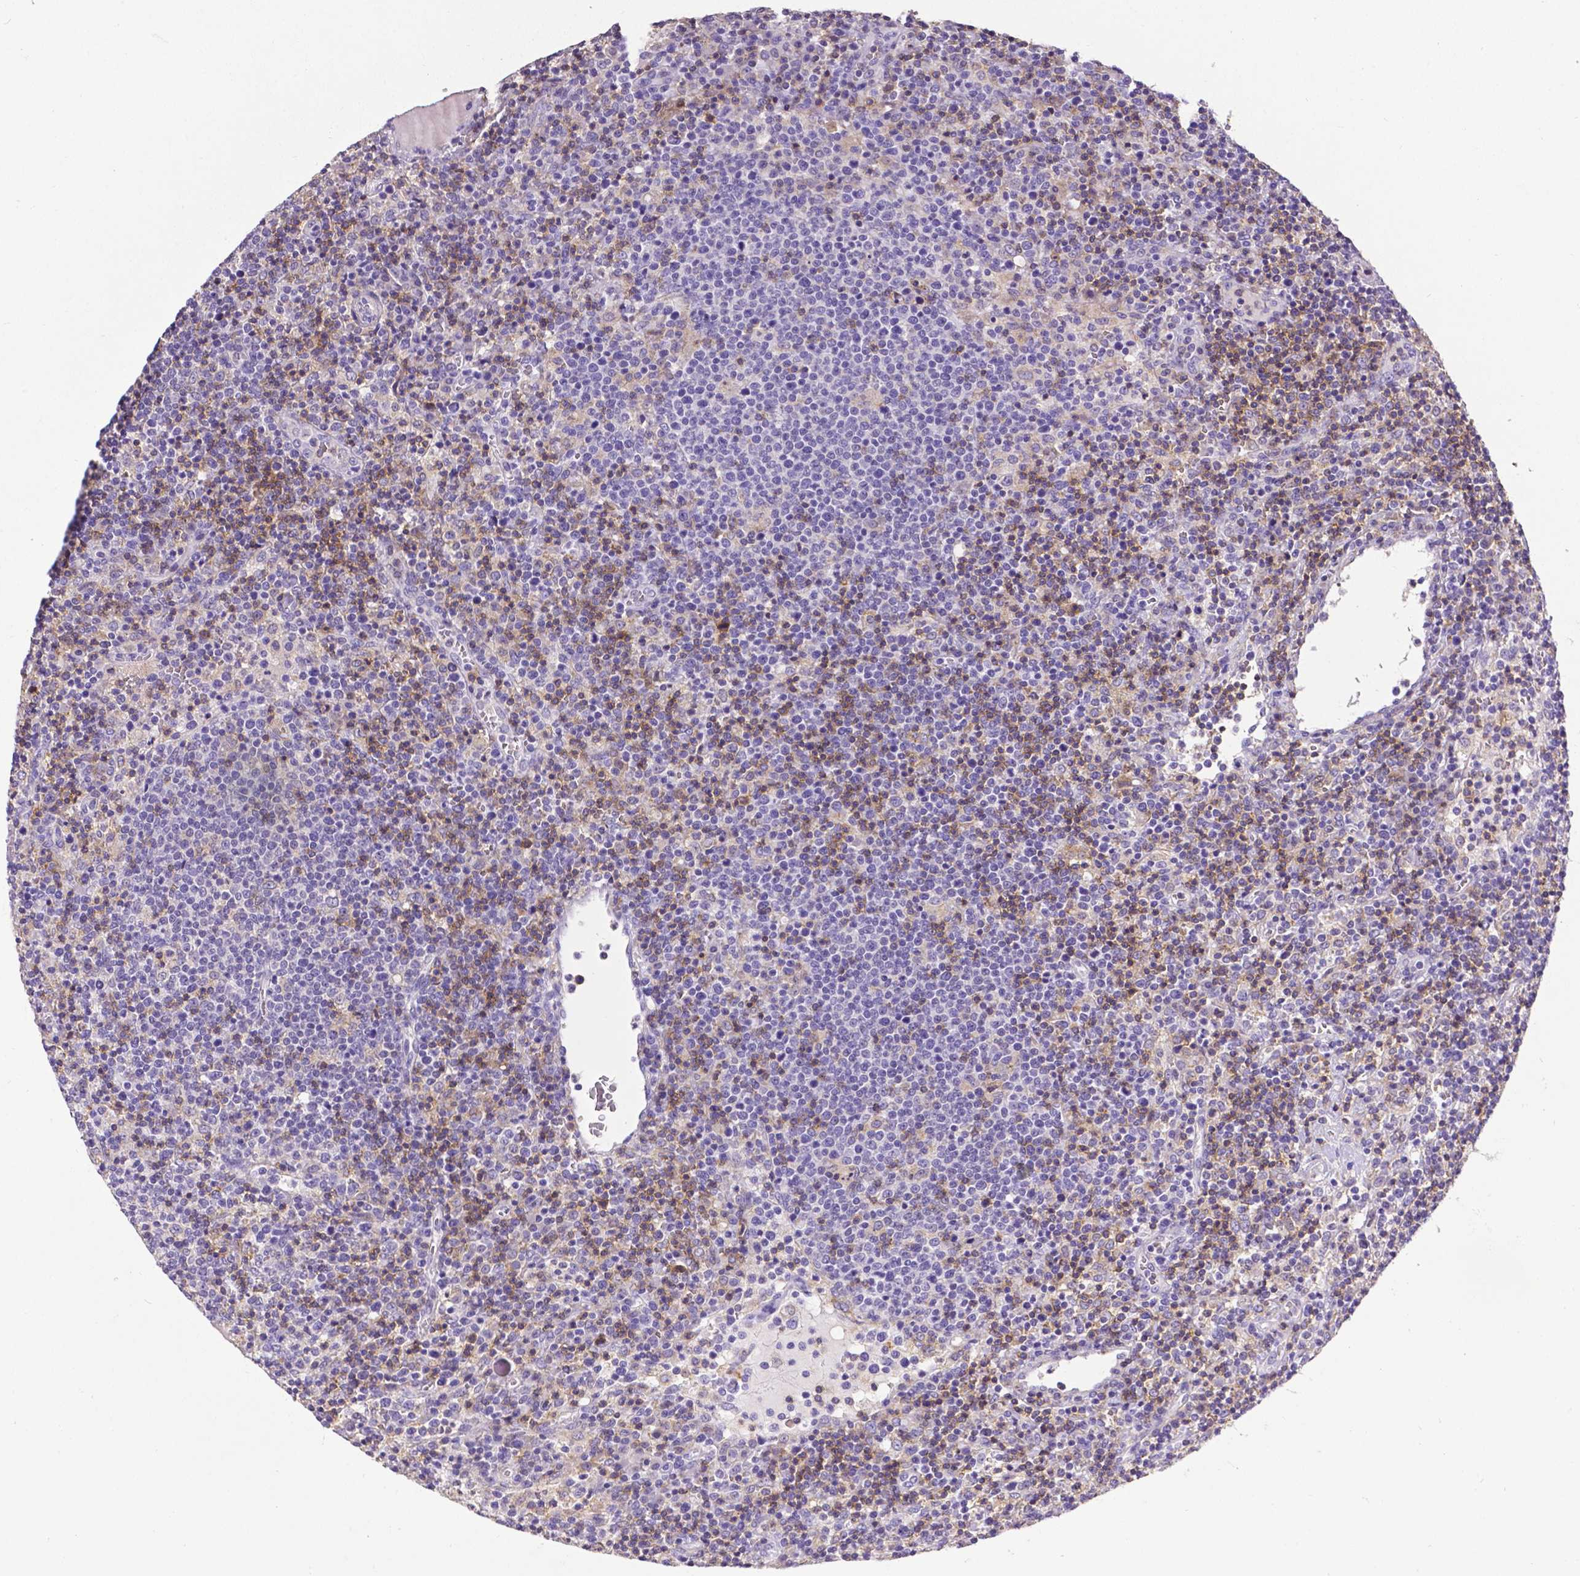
{"staining": {"intensity": "negative", "quantity": "none", "location": "none"}, "tissue": "lymphoma", "cell_type": "Tumor cells", "image_type": "cancer", "snomed": [{"axis": "morphology", "description": "Malignant lymphoma, non-Hodgkin's type, High grade"}, {"axis": "topography", "description": "Lymph node"}], "caption": "Tumor cells are negative for brown protein staining in high-grade malignant lymphoma, non-Hodgkin's type.", "gene": "CD4", "patient": {"sex": "male", "age": 61}}